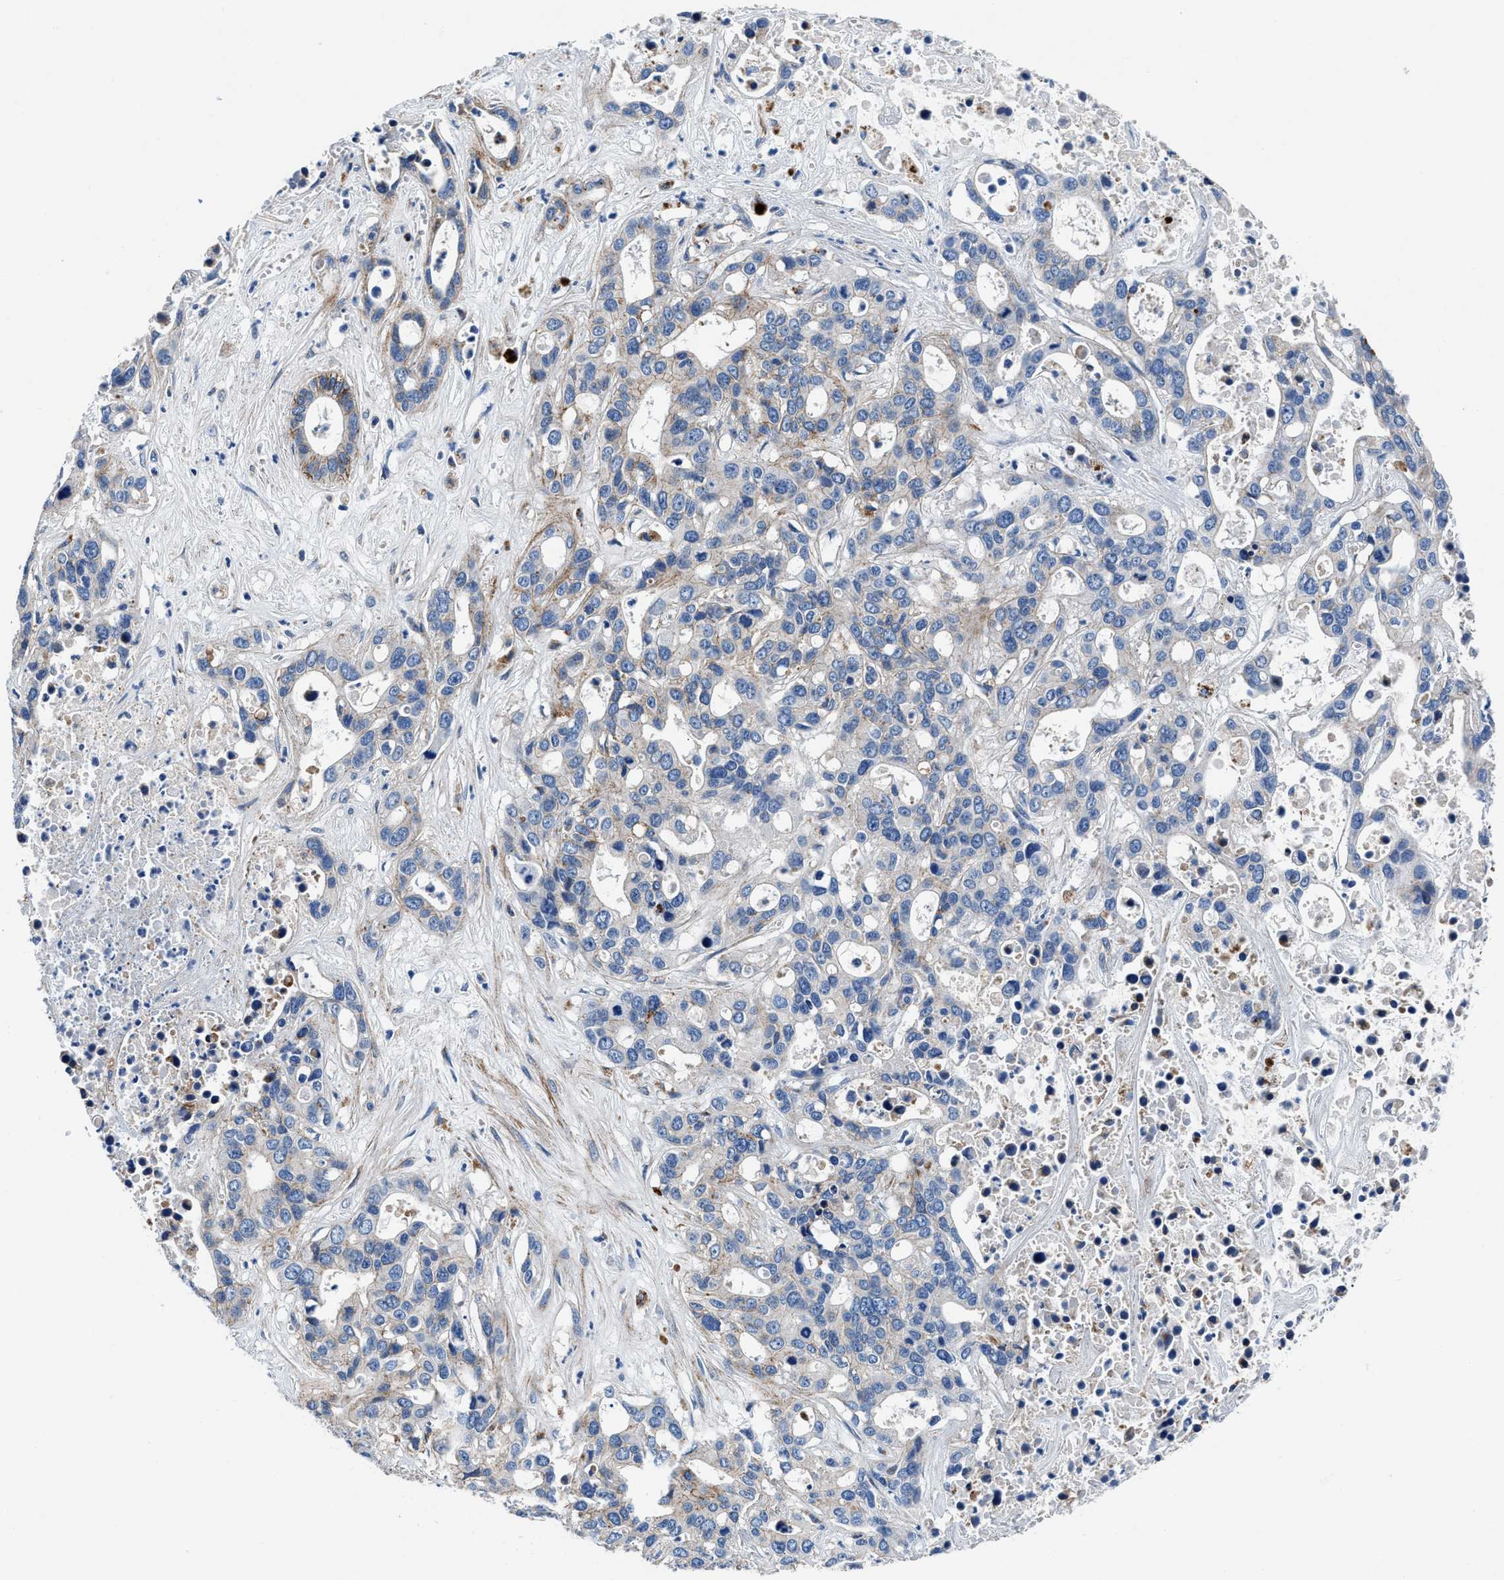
{"staining": {"intensity": "weak", "quantity": "<25%", "location": "cytoplasmic/membranous"}, "tissue": "liver cancer", "cell_type": "Tumor cells", "image_type": "cancer", "snomed": [{"axis": "morphology", "description": "Cholangiocarcinoma"}, {"axis": "topography", "description": "Liver"}], "caption": "An immunohistochemistry (IHC) histopathology image of liver cancer is shown. There is no staining in tumor cells of liver cancer.", "gene": "DAG1", "patient": {"sex": "female", "age": 65}}